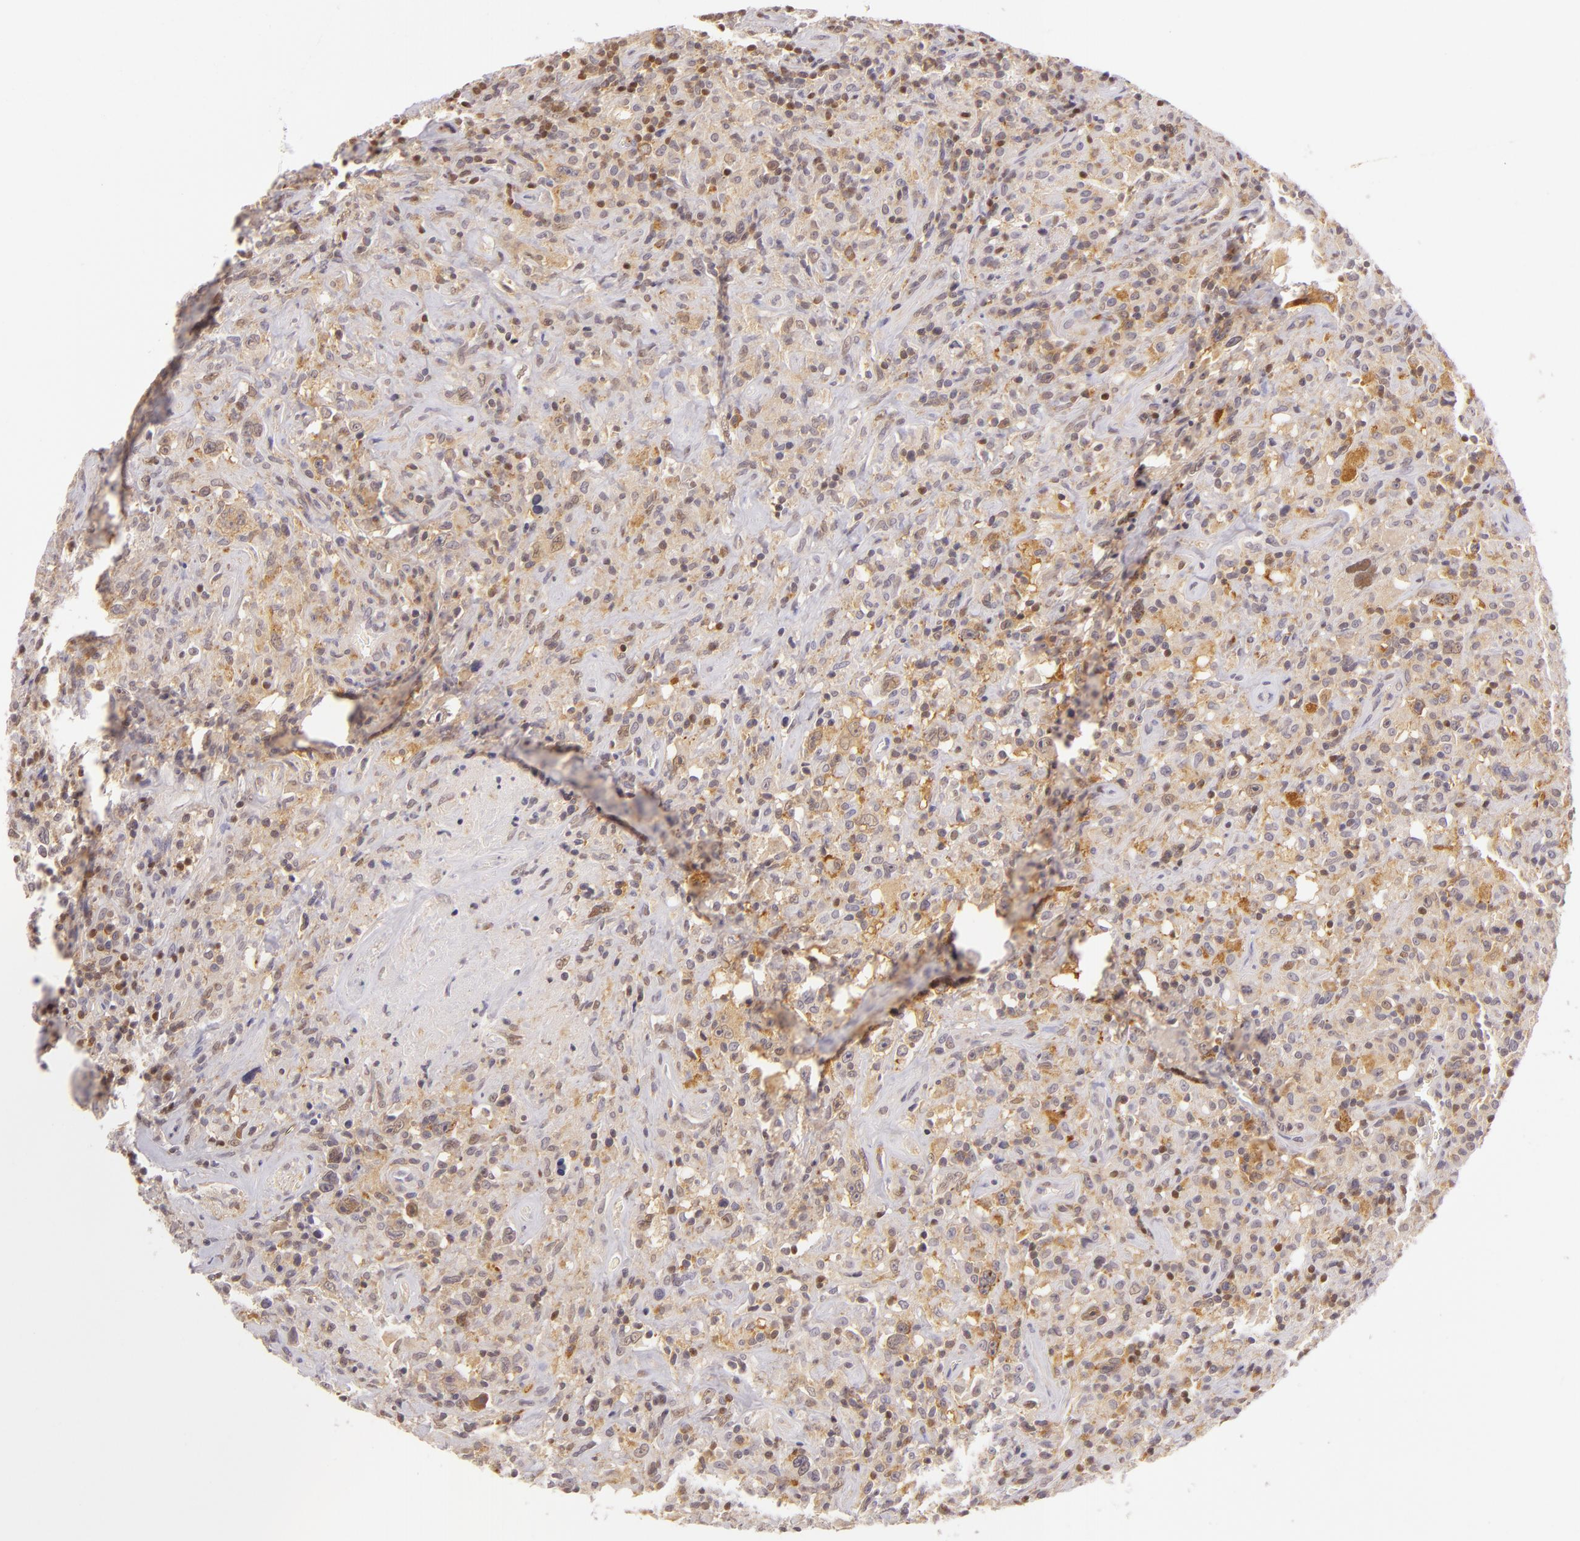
{"staining": {"intensity": "moderate", "quantity": "25%-75%", "location": "cytoplasmic/membranous"}, "tissue": "lymphoma", "cell_type": "Tumor cells", "image_type": "cancer", "snomed": [{"axis": "morphology", "description": "Hodgkin's disease, NOS"}, {"axis": "topography", "description": "Lymph node"}], "caption": "Protein expression analysis of Hodgkin's disease demonstrates moderate cytoplasmic/membranous staining in about 25%-75% of tumor cells. (IHC, brightfield microscopy, high magnification).", "gene": "IMPDH1", "patient": {"sex": "male", "age": 46}}